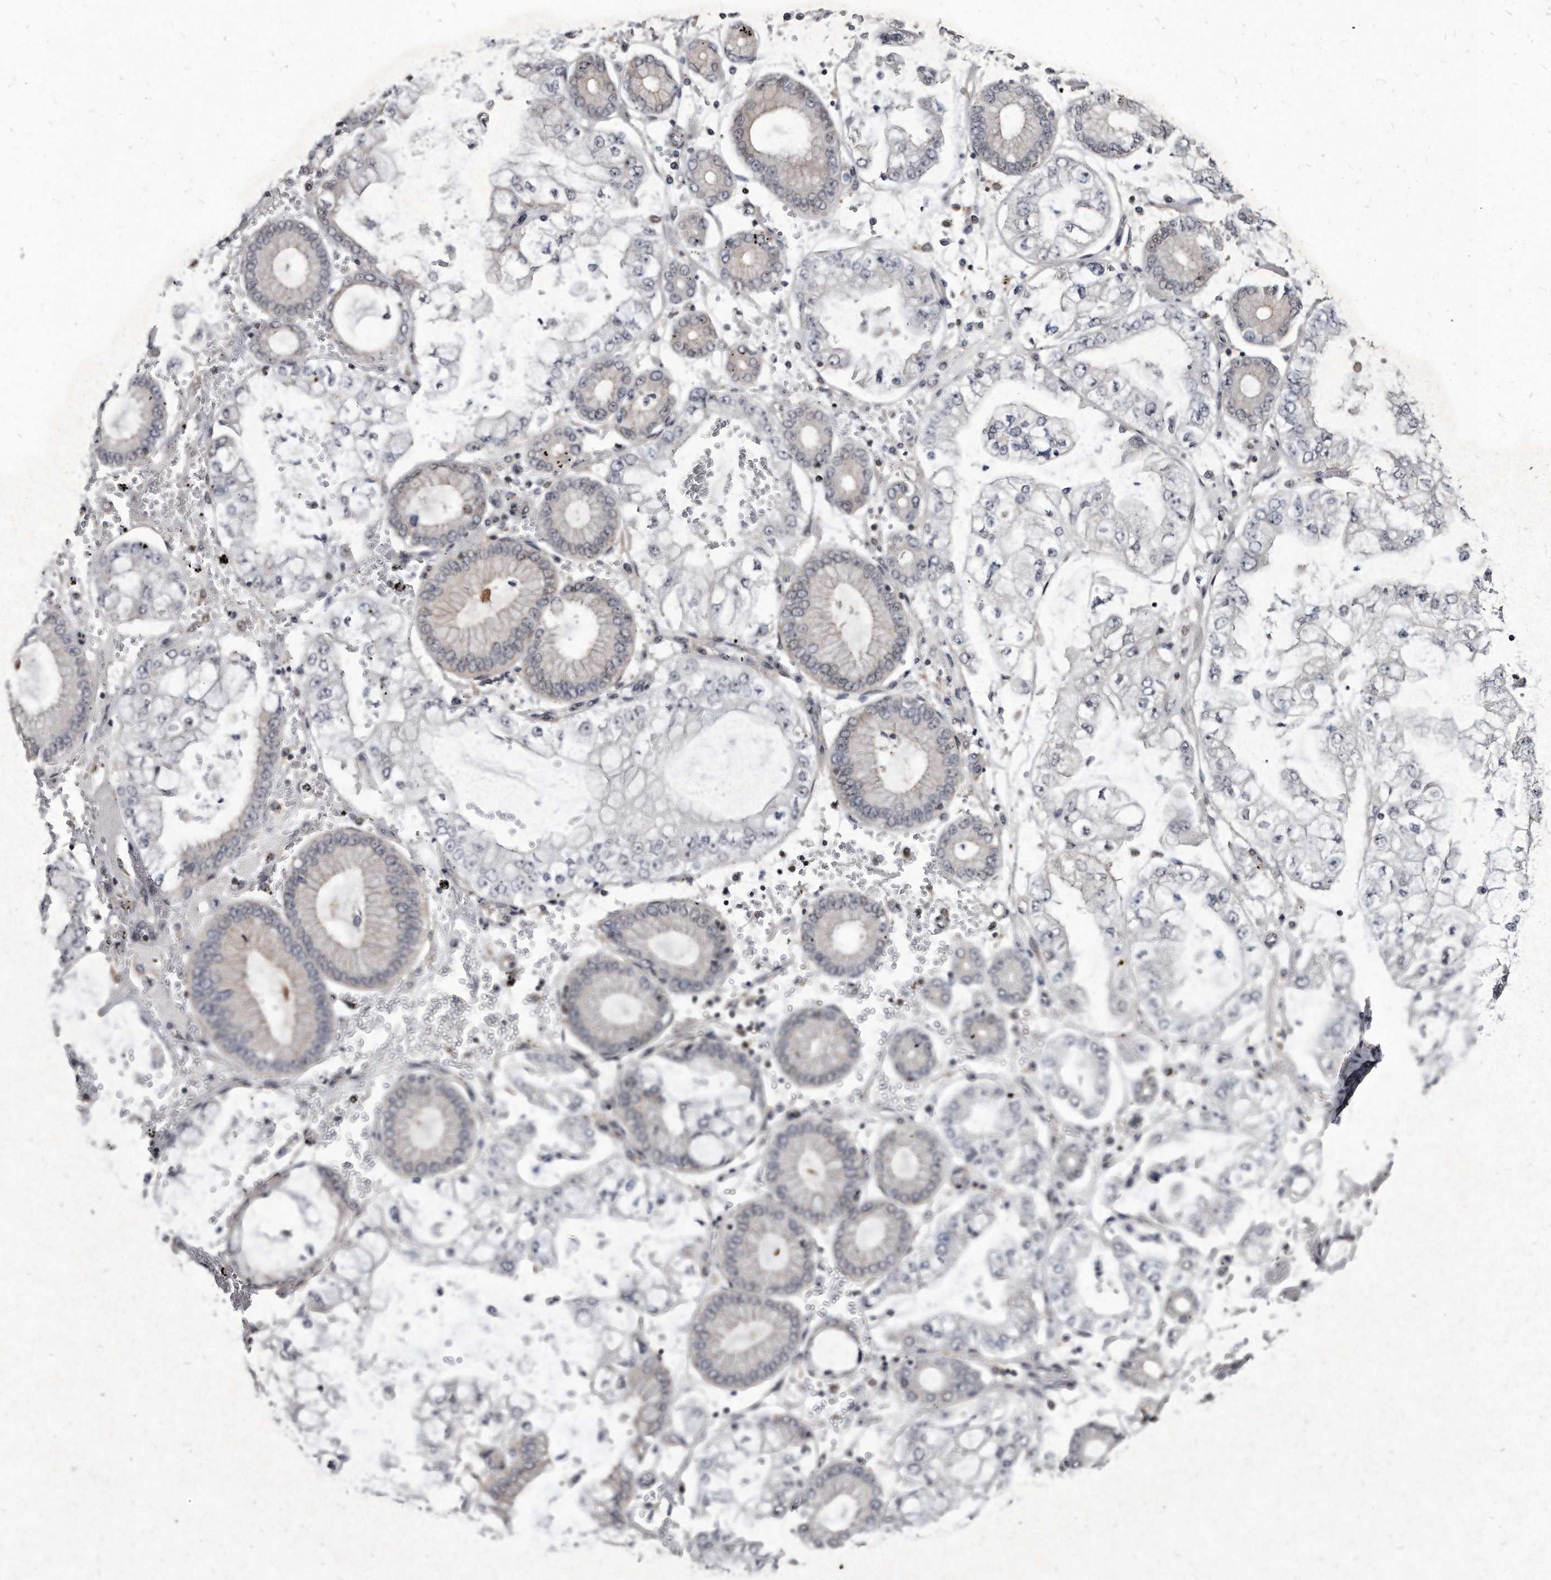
{"staining": {"intensity": "negative", "quantity": "none", "location": "none"}, "tissue": "stomach cancer", "cell_type": "Tumor cells", "image_type": "cancer", "snomed": [{"axis": "morphology", "description": "Adenocarcinoma, NOS"}, {"axis": "topography", "description": "Stomach"}], "caption": "High power microscopy micrograph of an IHC micrograph of adenocarcinoma (stomach), revealing no significant staining in tumor cells. The staining is performed using DAB (3,3'-diaminobenzidine) brown chromogen with nuclei counter-stained in using hematoxylin.", "gene": "KLHDC3", "patient": {"sex": "male", "age": 76}}